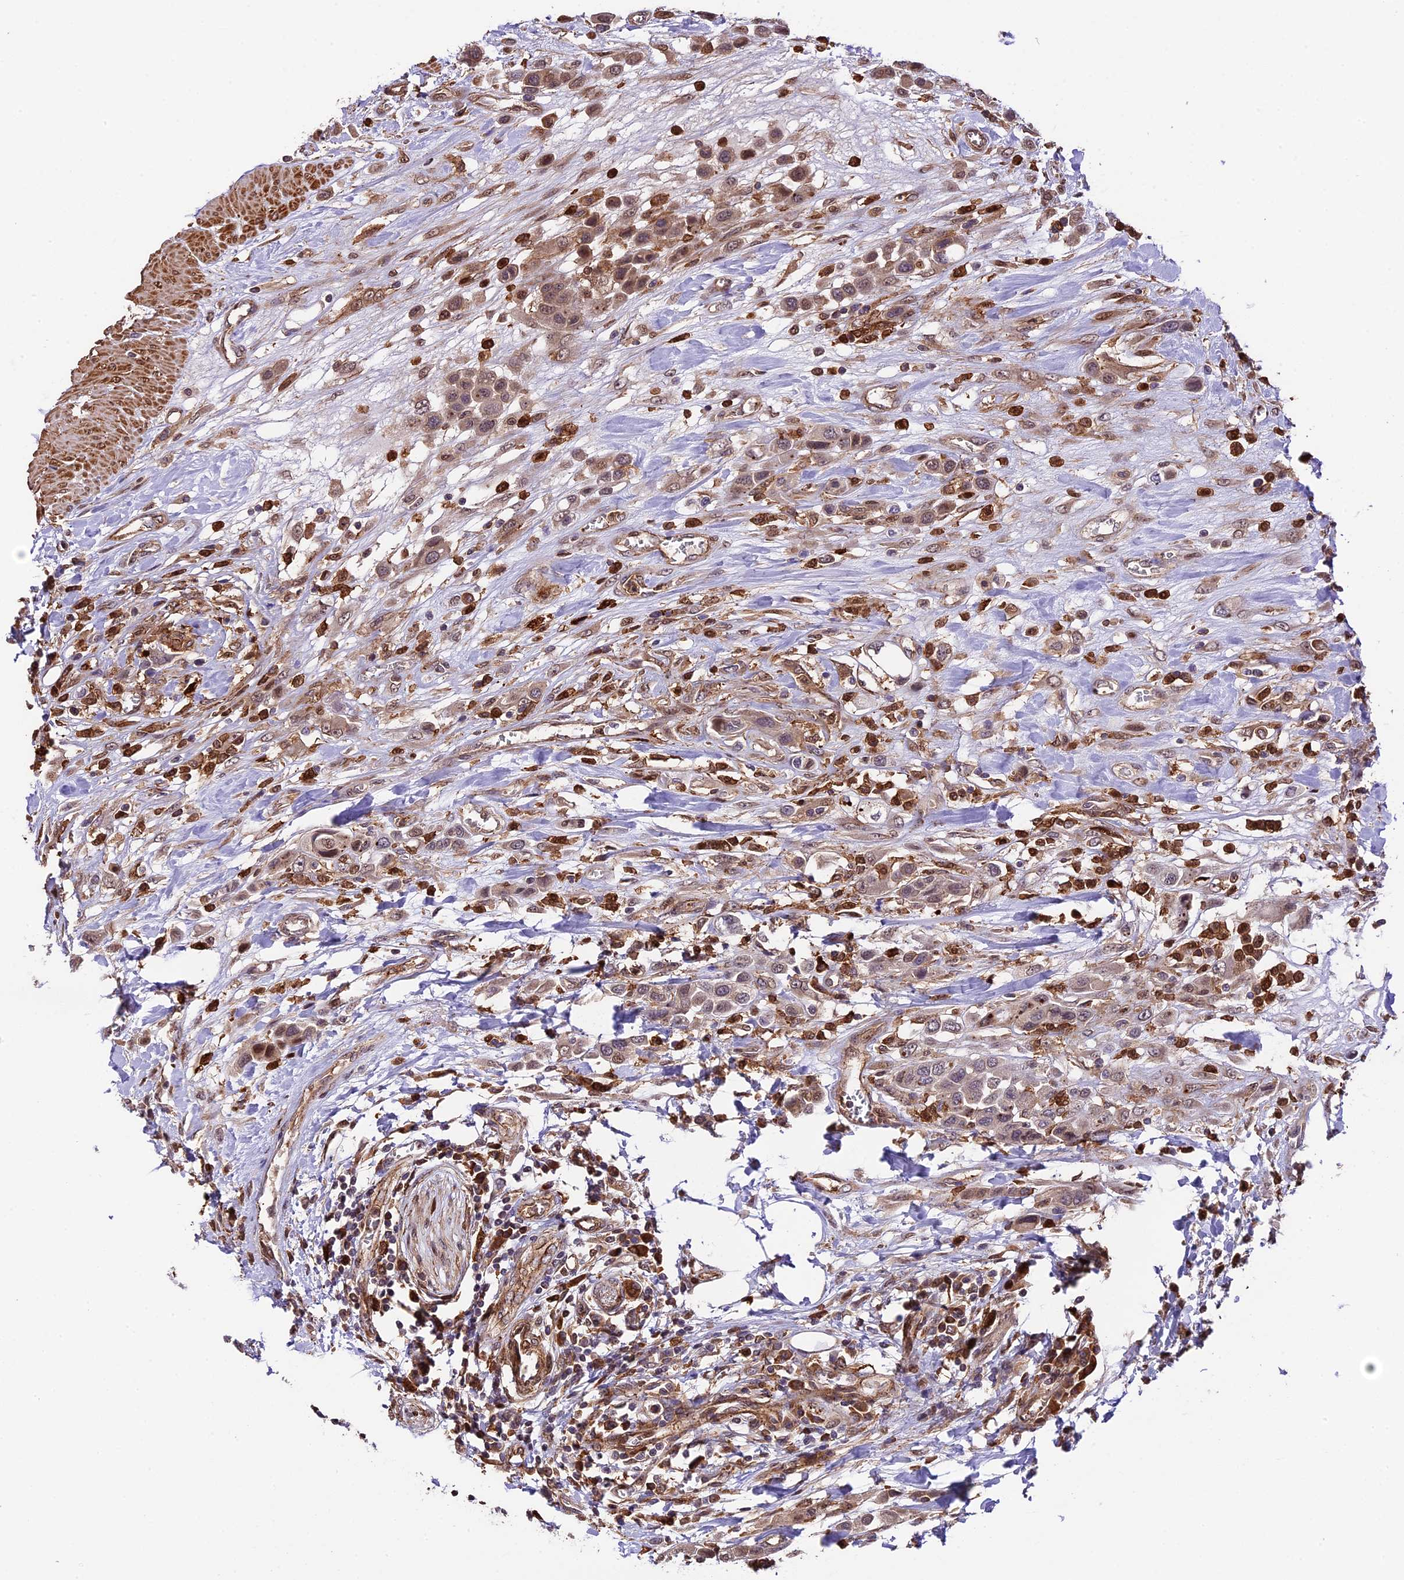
{"staining": {"intensity": "weak", "quantity": "25%-75%", "location": "cytoplasmic/membranous"}, "tissue": "urothelial cancer", "cell_type": "Tumor cells", "image_type": "cancer", "snomed": [{"axis": "morphology", "description": "Urothelial carcinoma, High grade"}, {"axis": "topography", "description": "Urinary bladder"}], "caption": "High-grade urothelial carcinoma was stained to show a protein in brown. There is low levels of weak cytoplasmic/membranous staining in approximately 25%-75% of tumor cells. (Stains: DAB in brown, nuclei in blue, Microscopy: brightfield microscopy at high magnification).", "gene": "HERPUD1", "patient": {"sex": "male", "age": 50}}